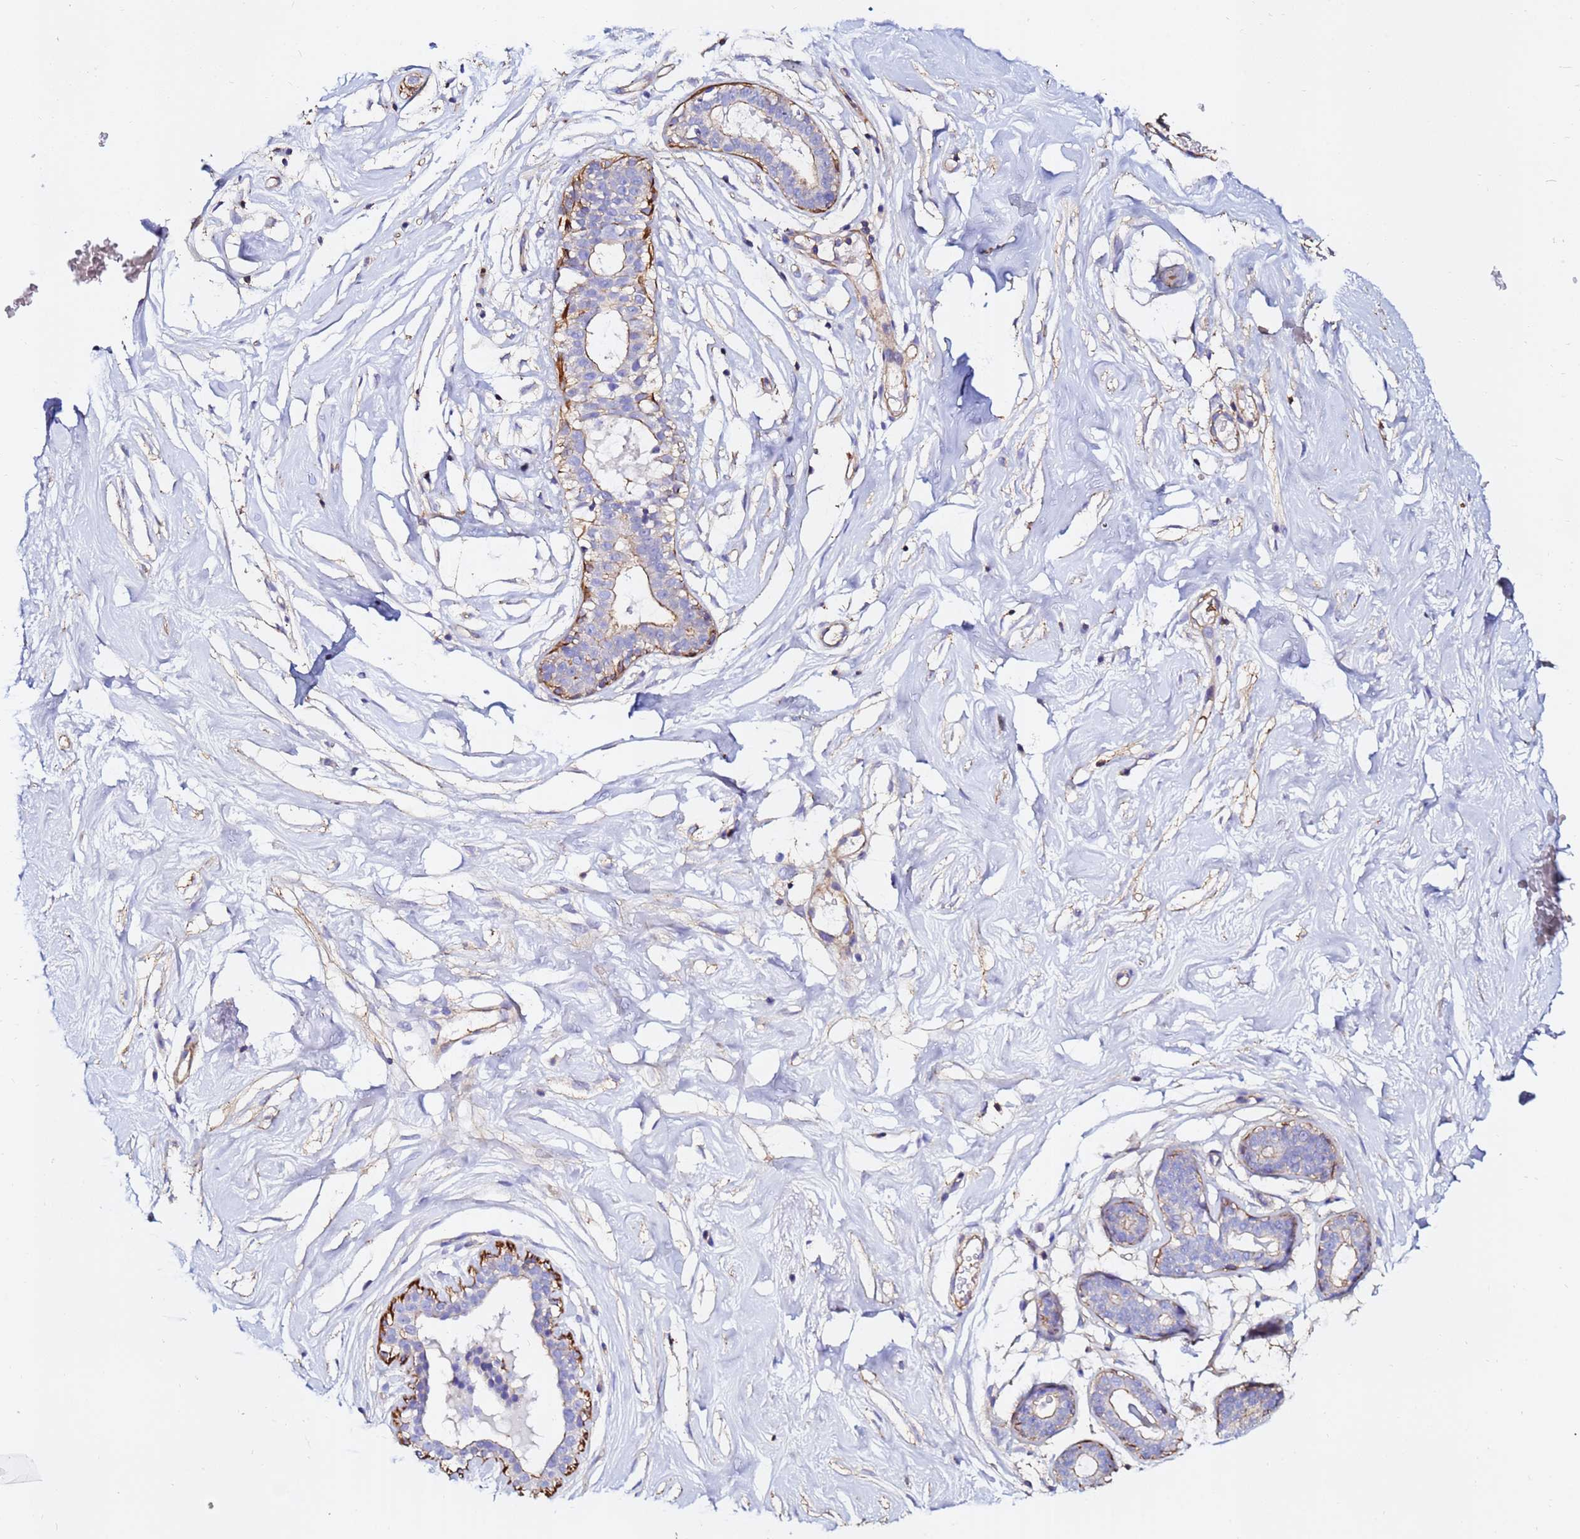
{"staining": {"intensity": "negative", "quantity": "none", "location": "none"}, "tissue": "breast", "cell_type": "Adipocytes", "image_type": "normal", "snomed": [{"axis": "morphology", "description": "Normal tissue, NOS"}, {"axis": "morphology", "description": "Adenoma, NOS"}, {"axis": "topography", "description": "Breast"}], "caption": "Adipocytes show no significant protein positivity in normal breast. Nuclei are stained in blue.", "gene": "ACTA1", "patient": {"sex": "female", "age": 23}}